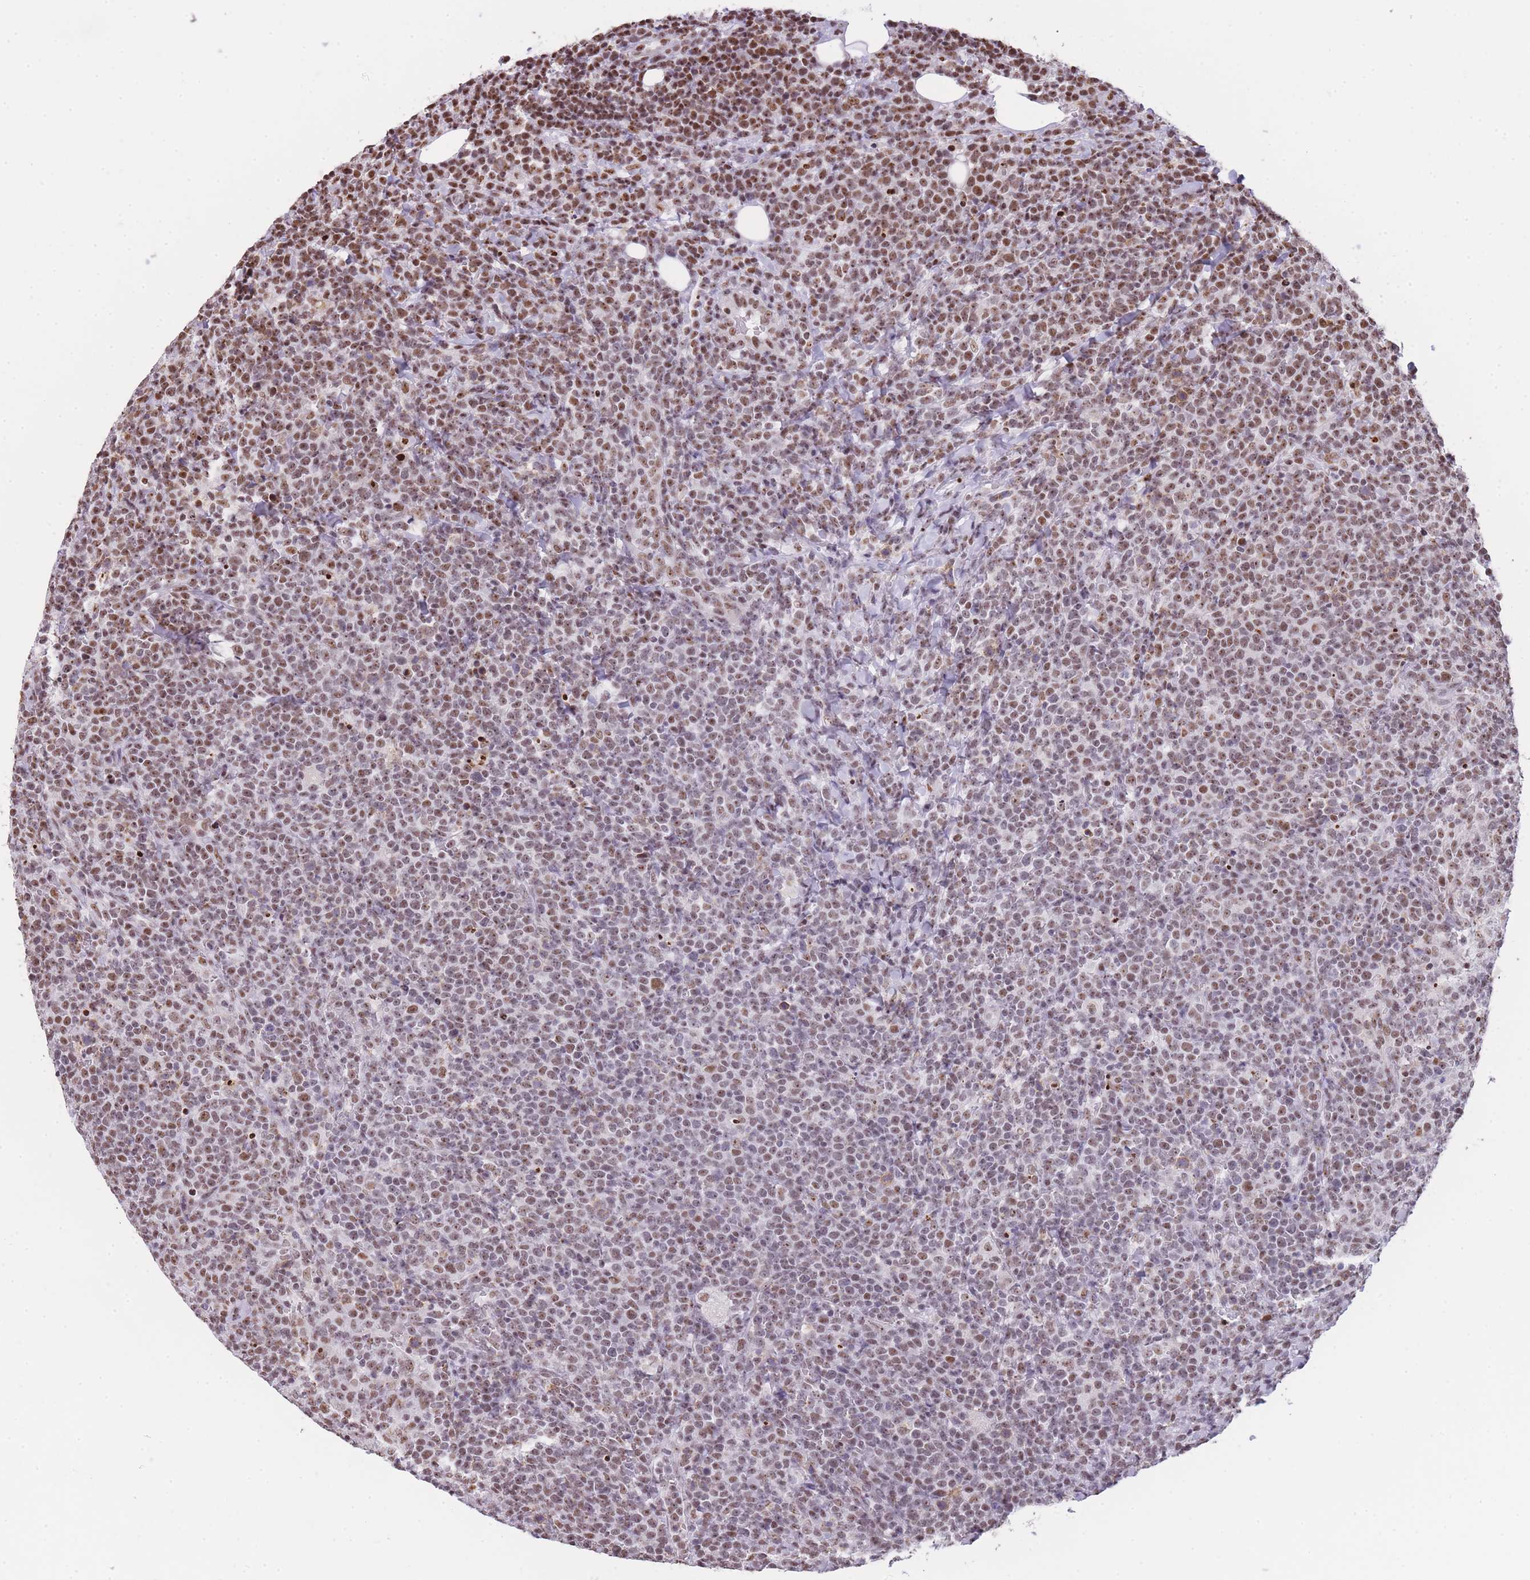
{"staining": {"intensity": "moderate", "quantity": ">75%", "location": "nuclear"}, "tissue": "lymphoma", "cell_type": "Tumor cells", "image_type": "cancer", "snomed": [{"axis": "morphology", "description": "Malignant lymphoma, non-Hodgkin's type, High grade"}, {"axis": "topography", "description": "Lymph node"}], "caption": "Protein expression analysis of lymphoma shows moderate nuclear positivity in about >75% of tumor cells.", "gene": "EVC2", "patient": {"sex": "male", "age": 61}}